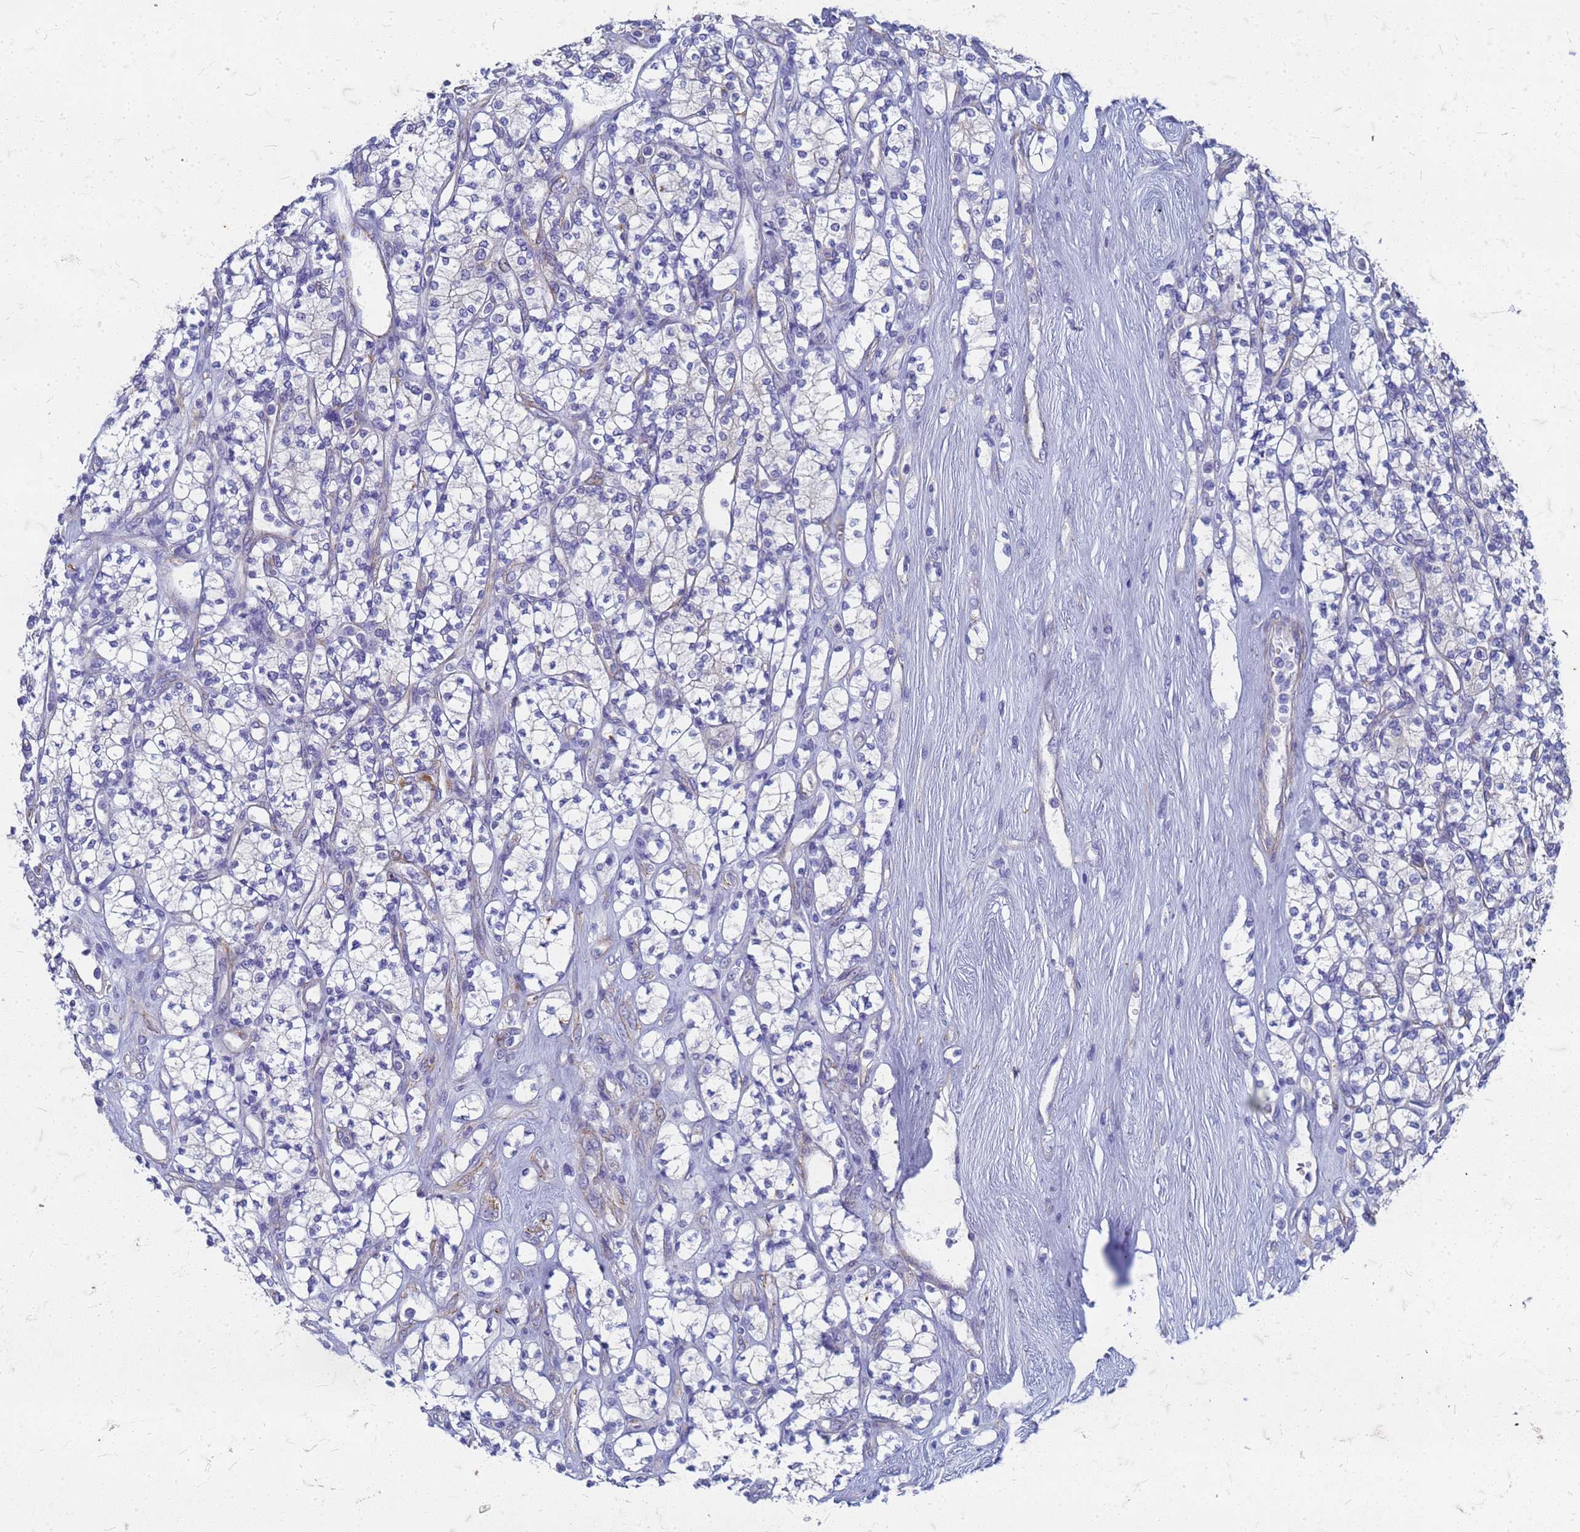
{"staining": {"intensity": "negative", "quantity": "none", "location": "none"}, "tissue": "renal cancer", "cell_type": "Tumor cells", "image_type": "cancer", "snomed": [{"axis": "morphology", "description": "Adenocarcinoma, NOS"}, {"axis": "topography", "description": "Kidney"}], "caption": "Tumor cells are negative for brown protein staining in renal cancer.", "gene": "TRIM64B", "patient": {"sex": "male", "age": 77}}